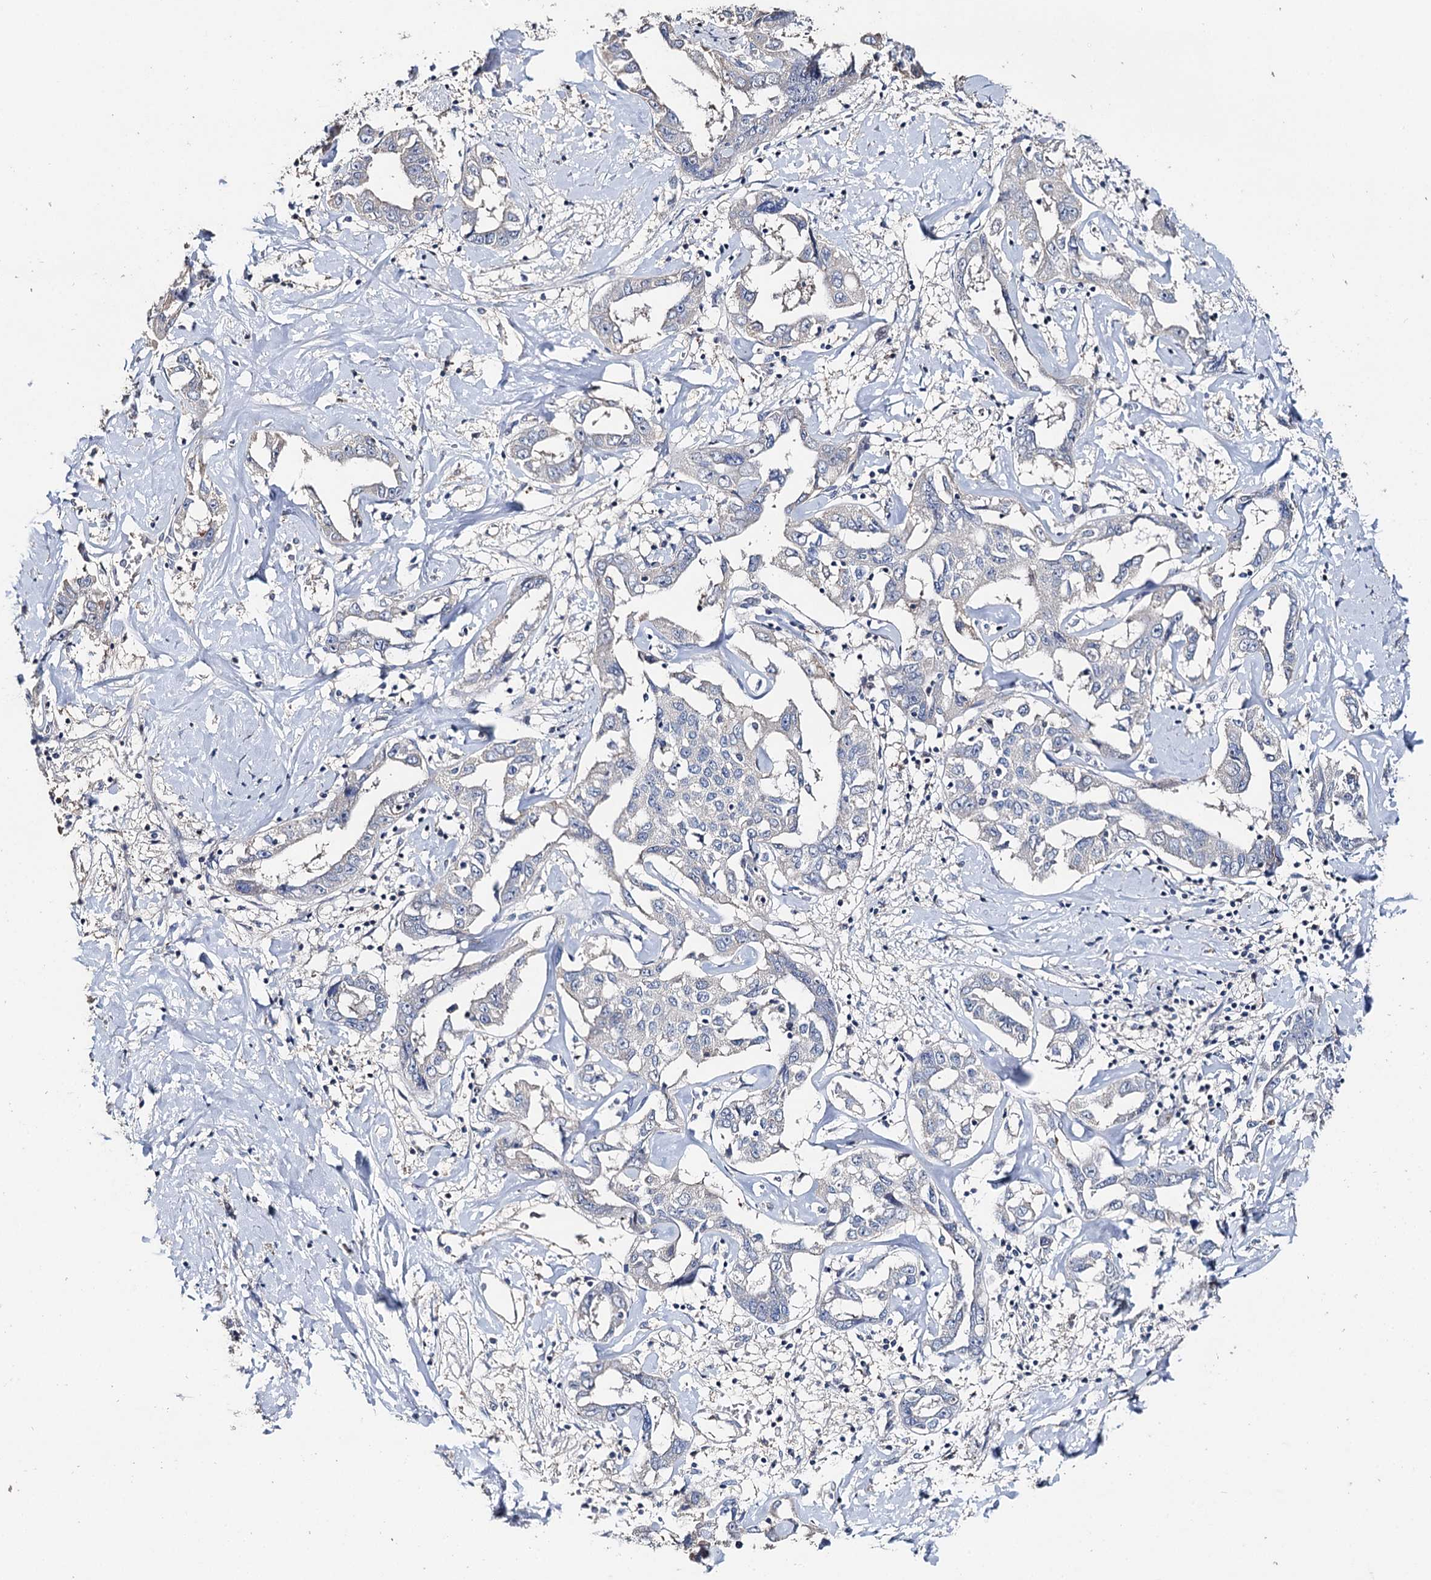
{"staining": {"intensity": "negative", "quantity": "none", "location": "none"}, "tissue": "liver cancer", "cell_type": "Tumor cells", "image_type": "cancer", "snomed": [{"axis": "morphology", "description": "Cholangiocarcinoma"}, {"axis": "topography", "description": "Liver"}], "caption": "This is a photomicrograph of IHC staining of liver cholangiocarcinoma, which shows no staining in tumor cells. (DAB IHC, high magnification).", "gene": "DNAH6", "patient": {"sex": "male", "age": 59}}